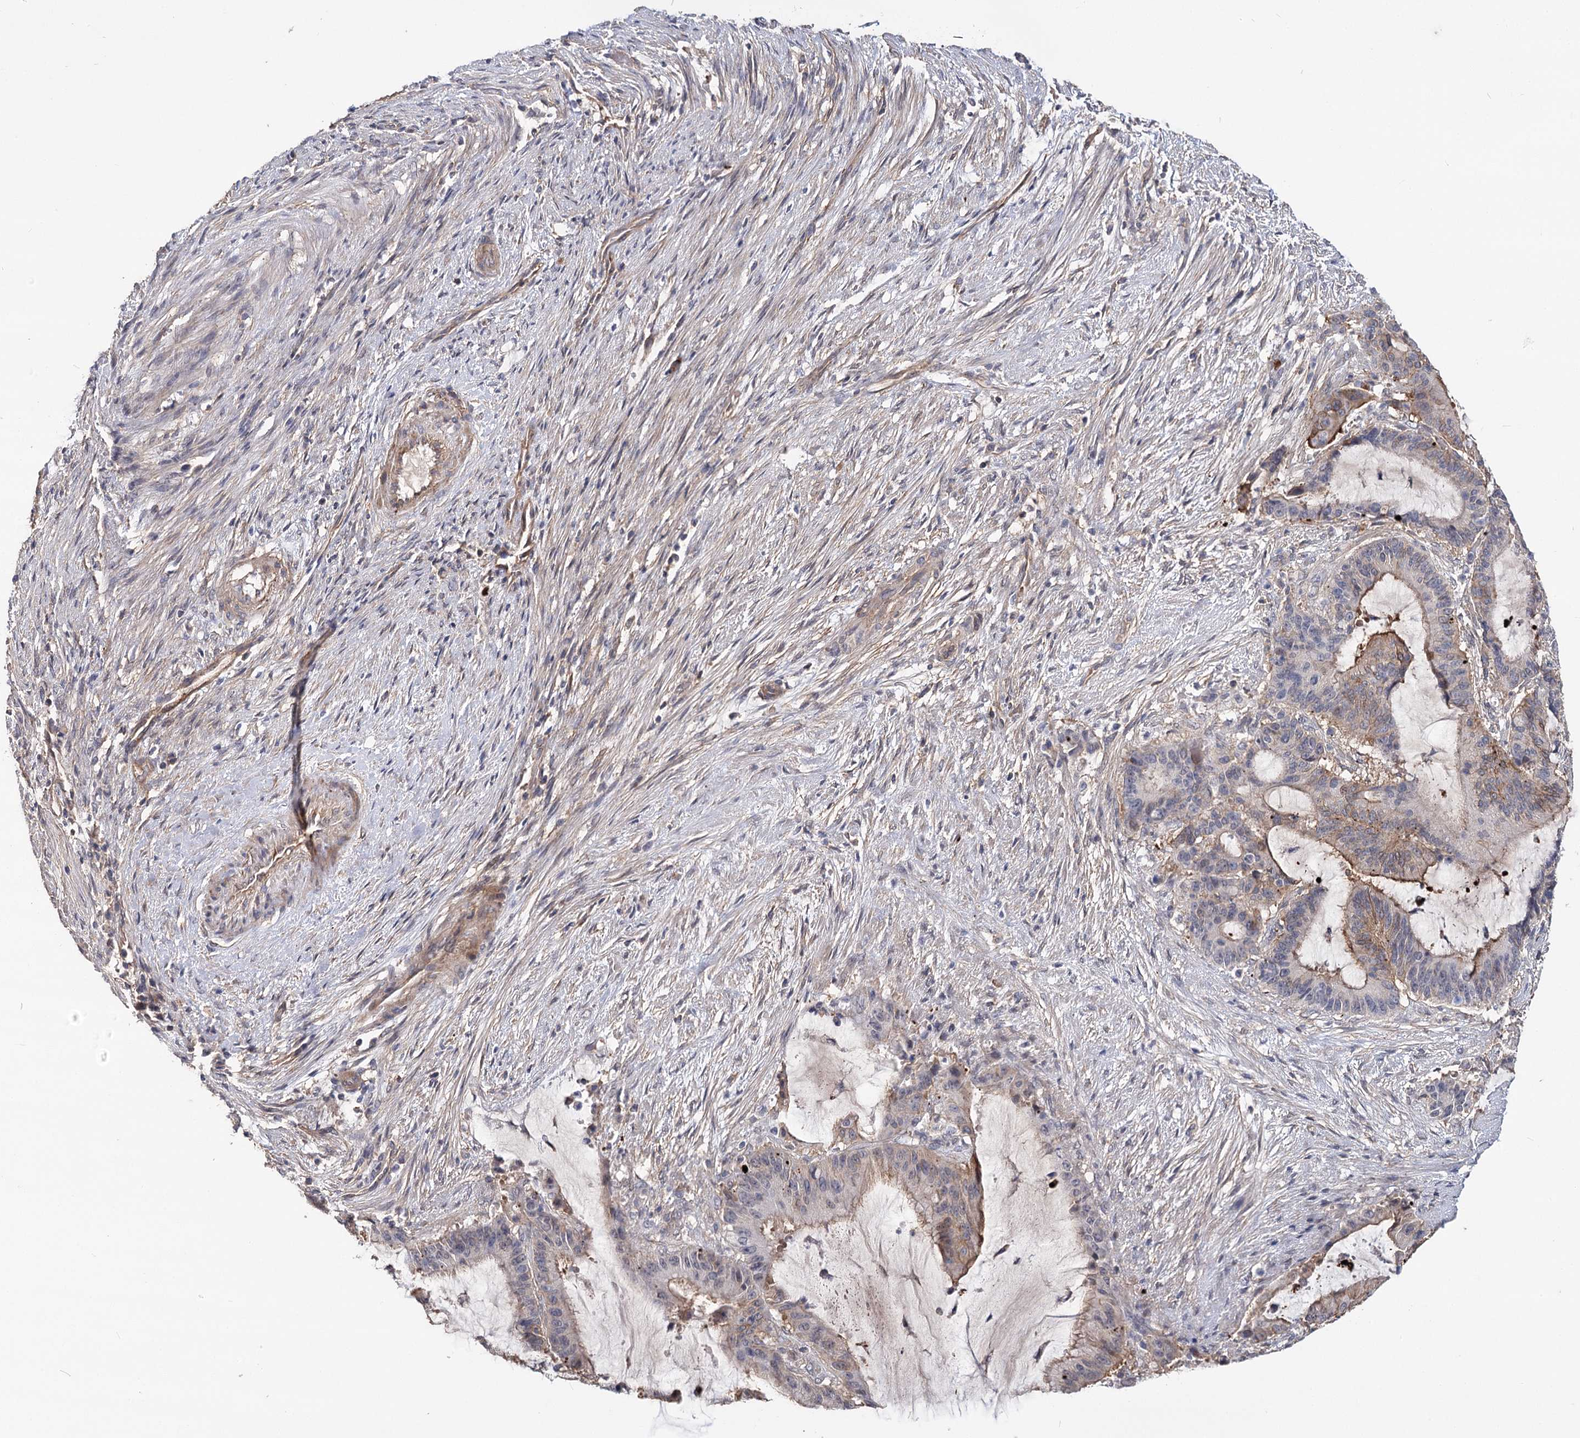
{"staining": {"intensity": "moderate", "quantity": "<25%", "location": "cytoplasmic/membranous"}, "tissue": "liver cancer", "cell_type": "Tumor cells", "image_type": "cancer", "snomed": [{"axis": "morphology", "description": "Normal tissue, NOS"}, {"axis": "morphology", "description": "Cholangiocarcinoma"}, {"axis": "topography", "description": "Liver"}, {"axis": "topography", "description": "Peripheral nerve tissue"}], "caption": "A brown stain shows moderate cytoplasmic/membranous positivity of a protein in human liver cancer (cholangiocarcinoma) tumor cells.", "gene": "TMEM218", "patient": {"sex": "female", "age": 73}}